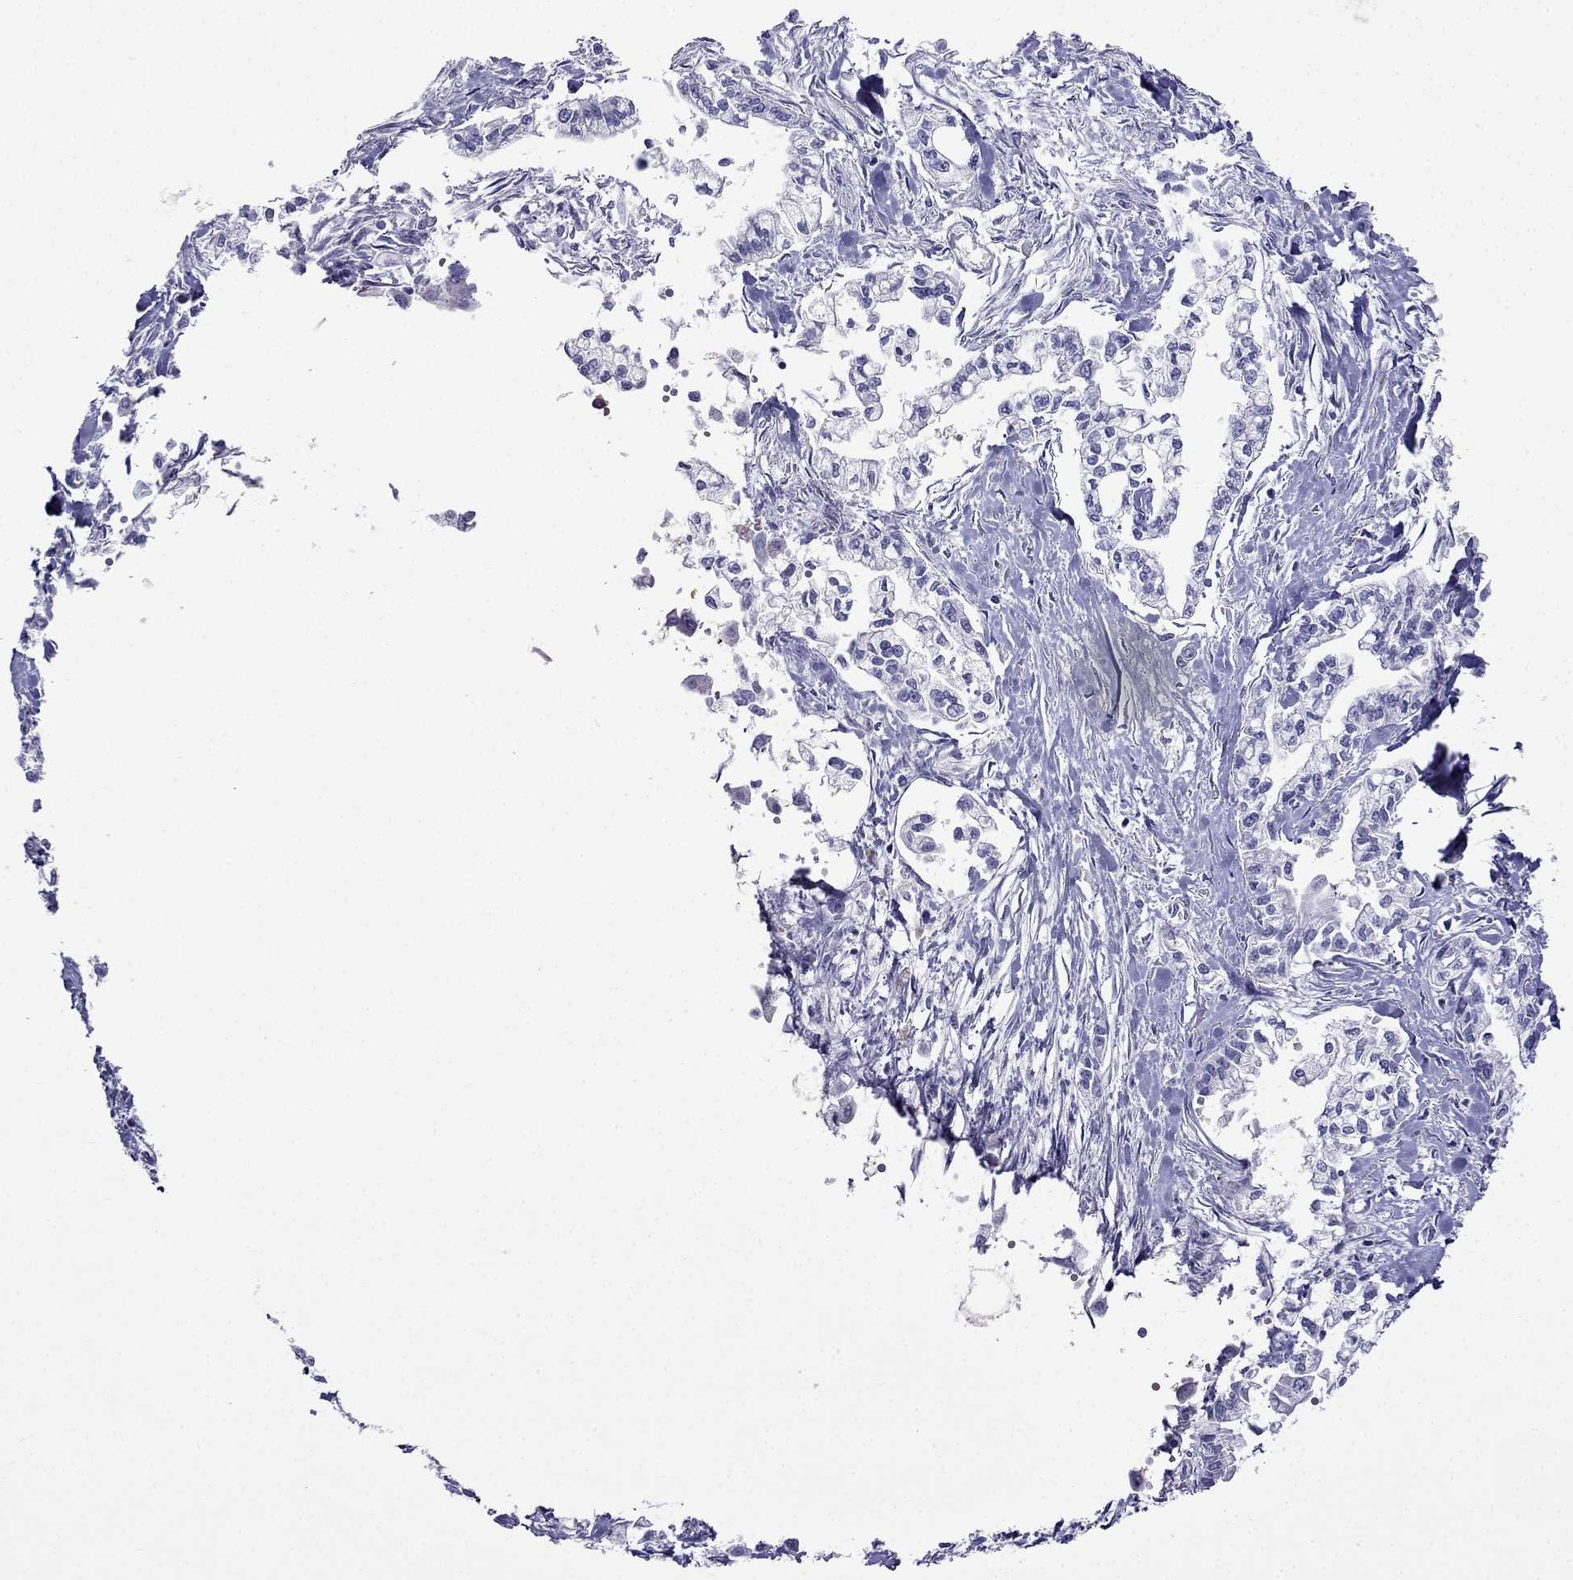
{"staining": {"intensity": "negative", "quantity": "none", "location": "none"}, "tissue": "pancreatic cancer", "cell_type": "Tumor cells", "image_type": "cancer", "snomed": [{"axis": "morphology", "description": "Adenocarcinoma, NOS"}, {"axis": "topography", "description": "Pancreas"}], "caption": "Immunohistochemistry (IHC) of human pancreatic cancer (adenocarcinoma) exhibits no staining in tumor cells.", "gene": "PATE1", "patient": {"sex": "male", "age": 54}}